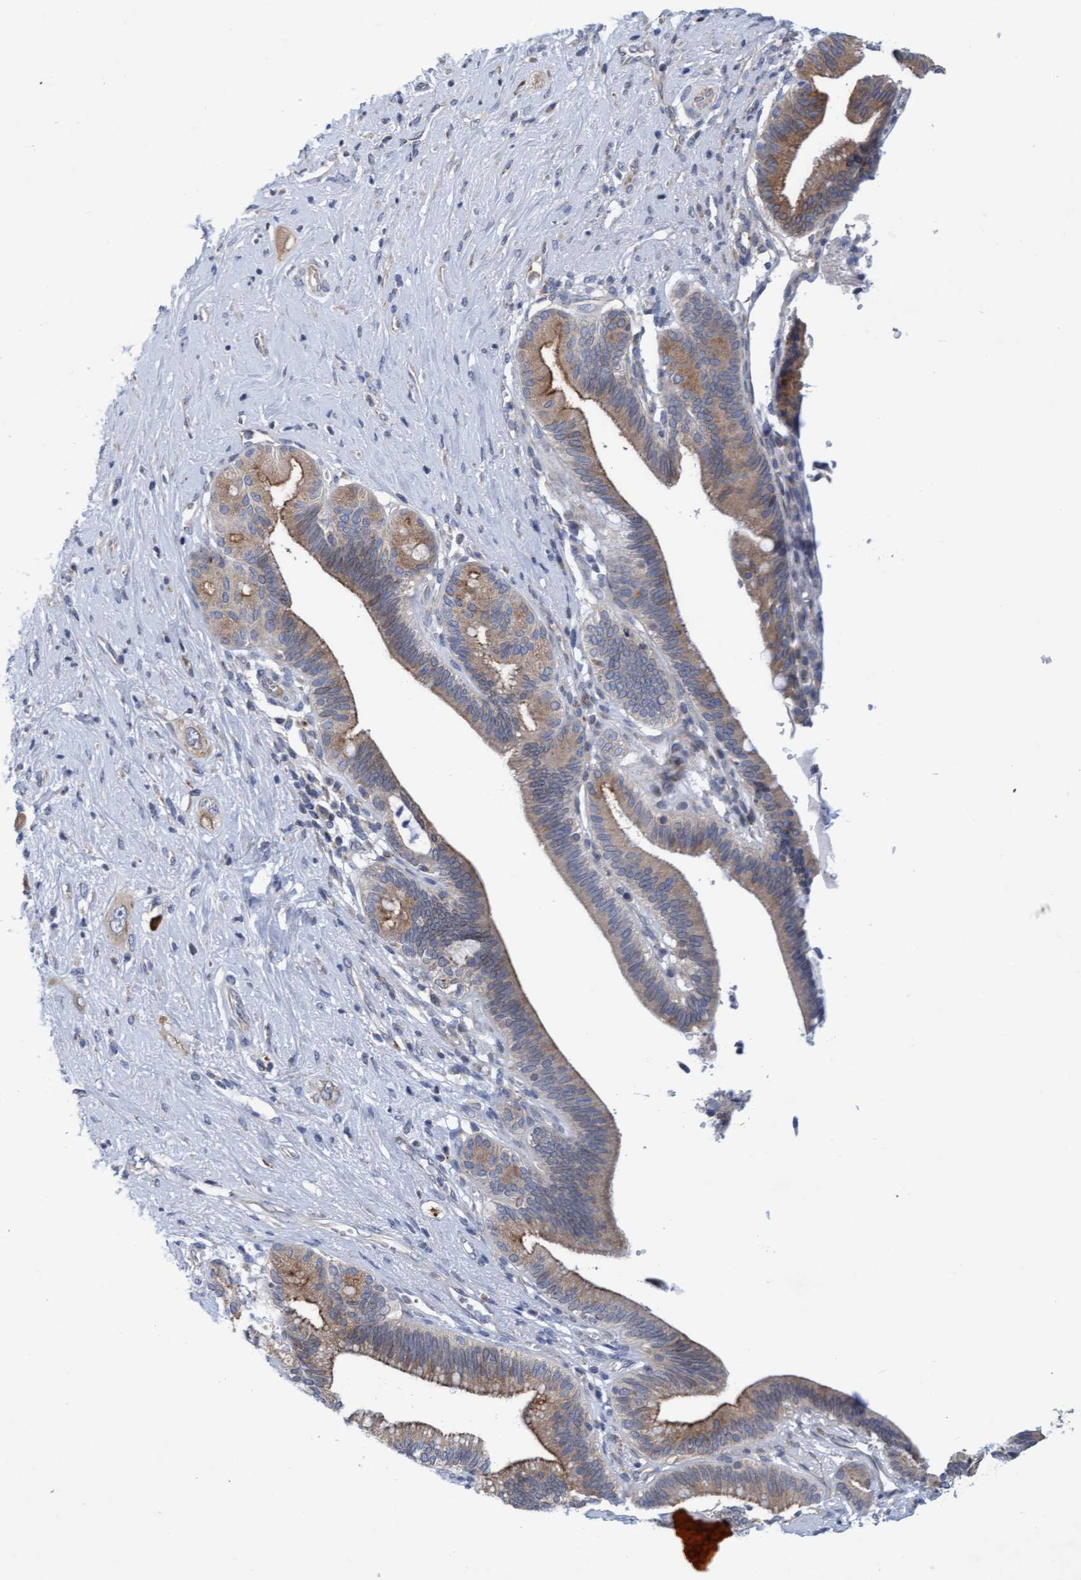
{"staining": {"intensity": "strong", "quantity": "25%-75%", "location": "cytoplasmic/membranous"}, "tissue": "pancreatic cancer", "cell_type": "Tumor cells", "image_type": "cancer", "snomed": [{"axis": "morphology", "description": "Adenocarcinoma, NOS"}, {"axis": "topography", "description": "Pancreas"}], "caption": "Brown immunohistochemical staining in pancreatic cancer demonstrates strong cytoplasmic/membranous staining in about 25%-75% of tumor cells.", "gene": "SLC28A3", "patient": {"sex": "male", "age": 59}}